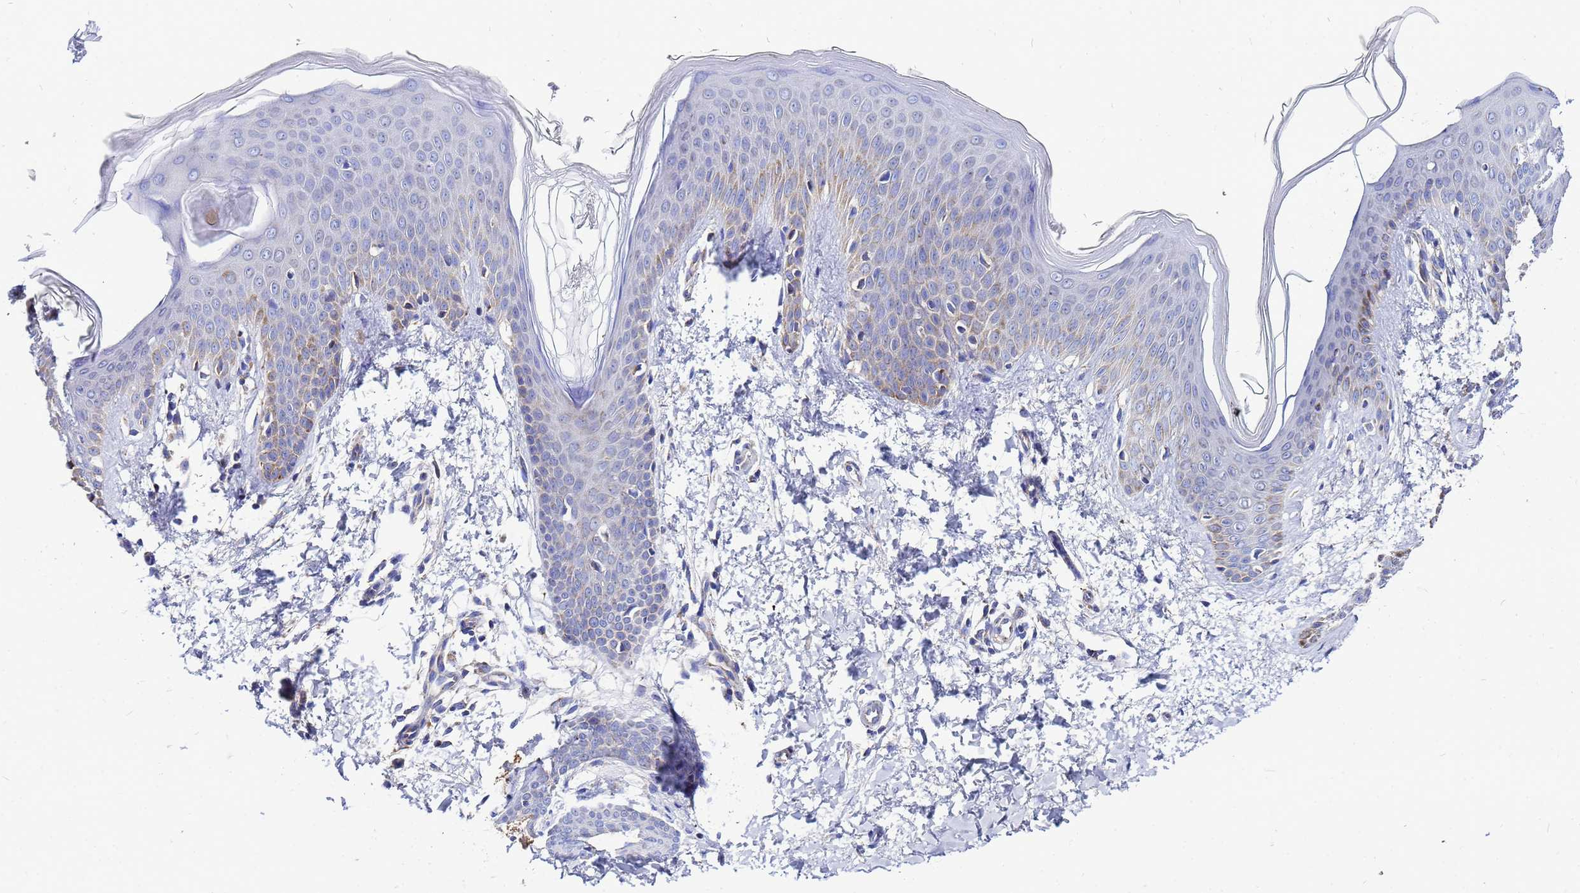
{"staining": {"intensity": "negative", "quantity": "none", "location": "none"}, "tissue": "skin", "cell_type": "Fibroblasts", "image_type": "normal", "snomed": [{"axis": "morphology", "description": "Normal tissue, NOS"}, {"axis": "topography", "description": "Skin"}], "caption": "Immunohistochemistry (IHC) of unremarkable human skin shows no positivity in fibroblasts.", "gene": "FAHD2A", "patient": {"sex": "male", "age": 36}}